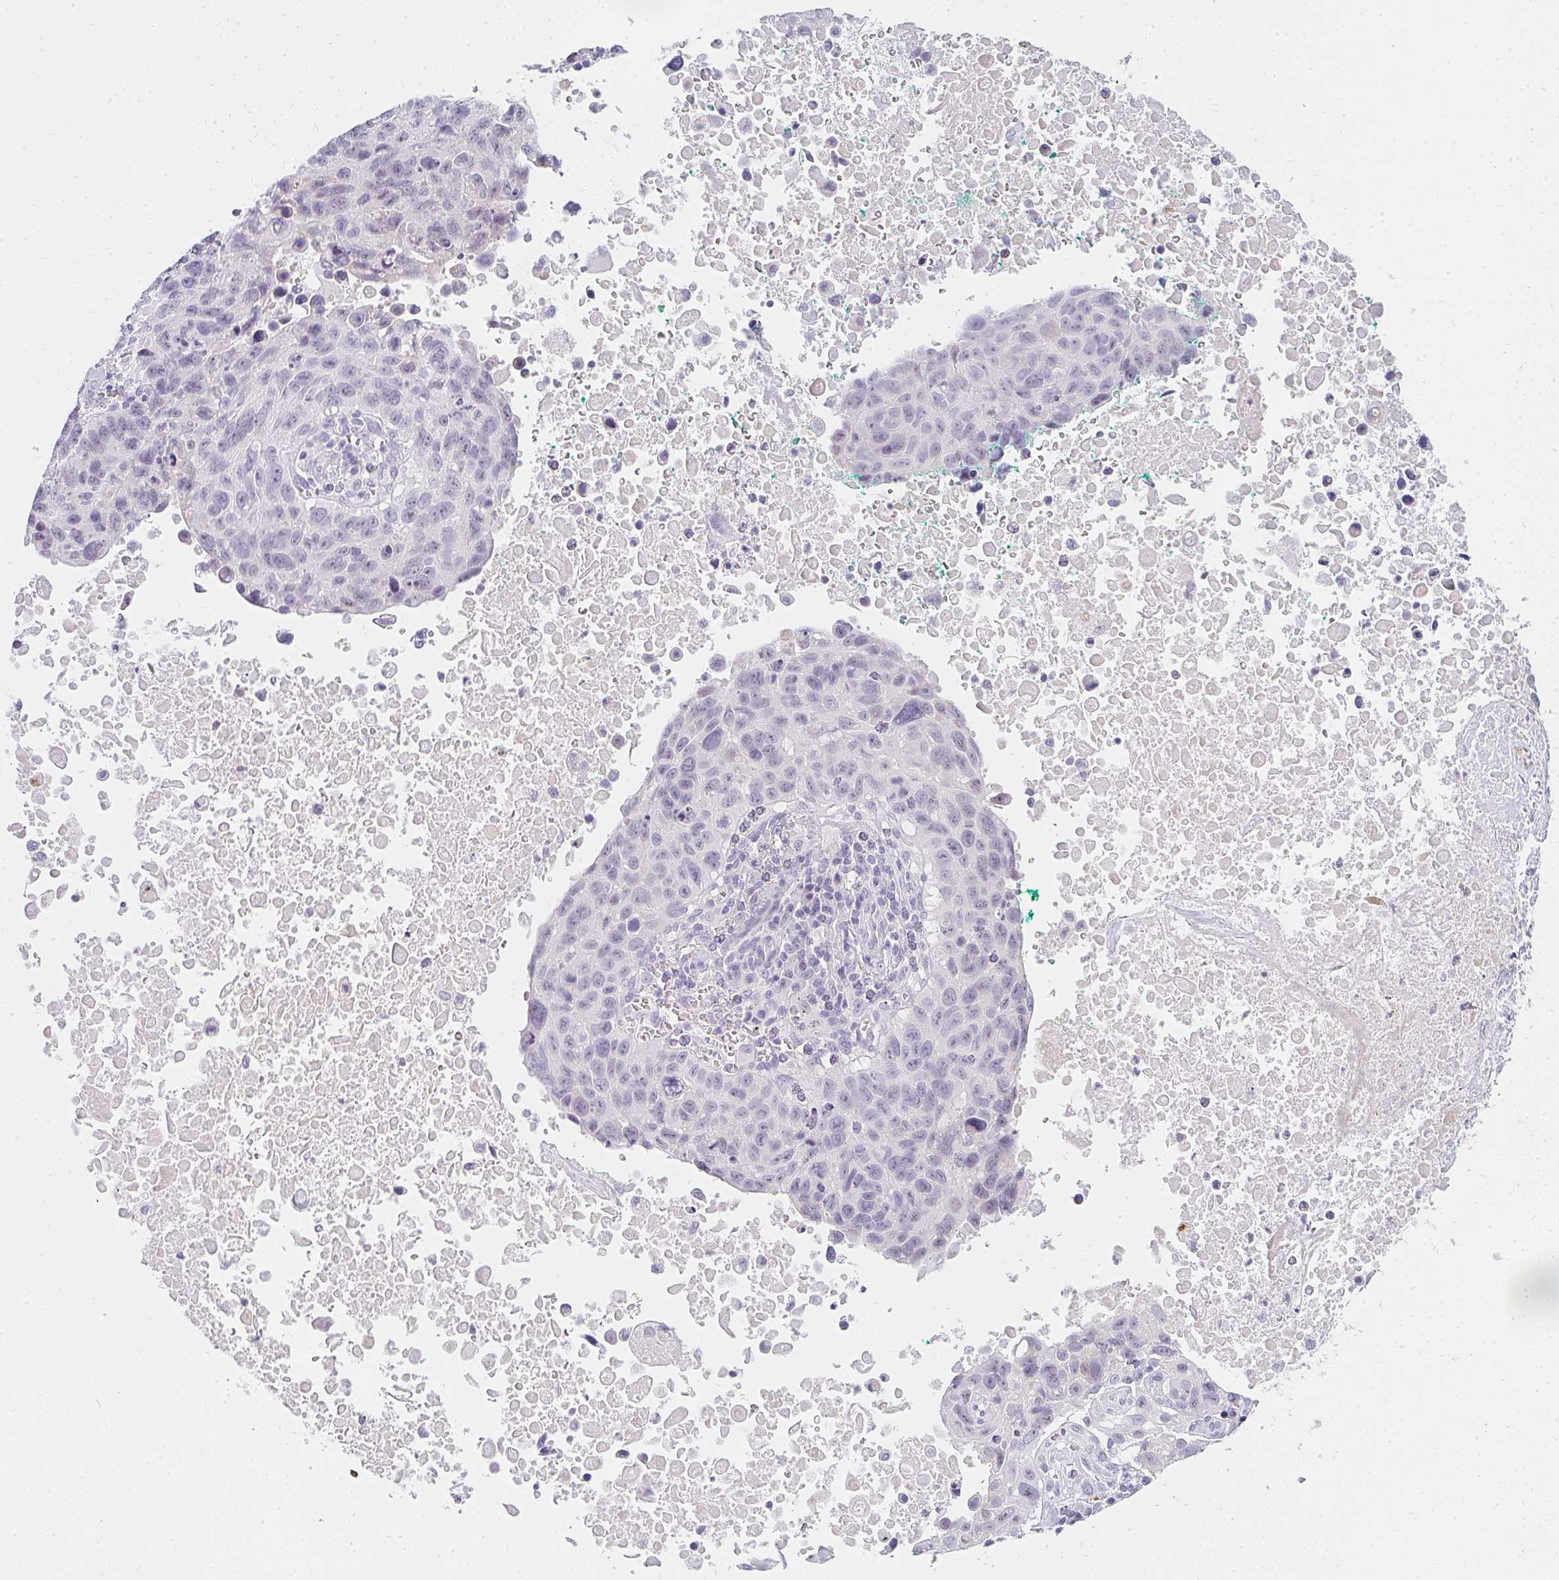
{"staining": {"intensity": "negative", "quantity": "none", "location": "none"}, "tissue": "lung cancer", "cell_type": "Tumor cells", "image_type": "cancer", "snomed": [{"axis": "morphology", "description": "Squamous cell carcinoma, NOS"}, {"axis": "topography", "description": "Lung"}], "caption": "The IHC image has no significant staining in tumor cells of squamous cell carcinoma (lung) tissue.", "gene": "PPP1R3G", "patient": {"sex": "male", "age": 66}}